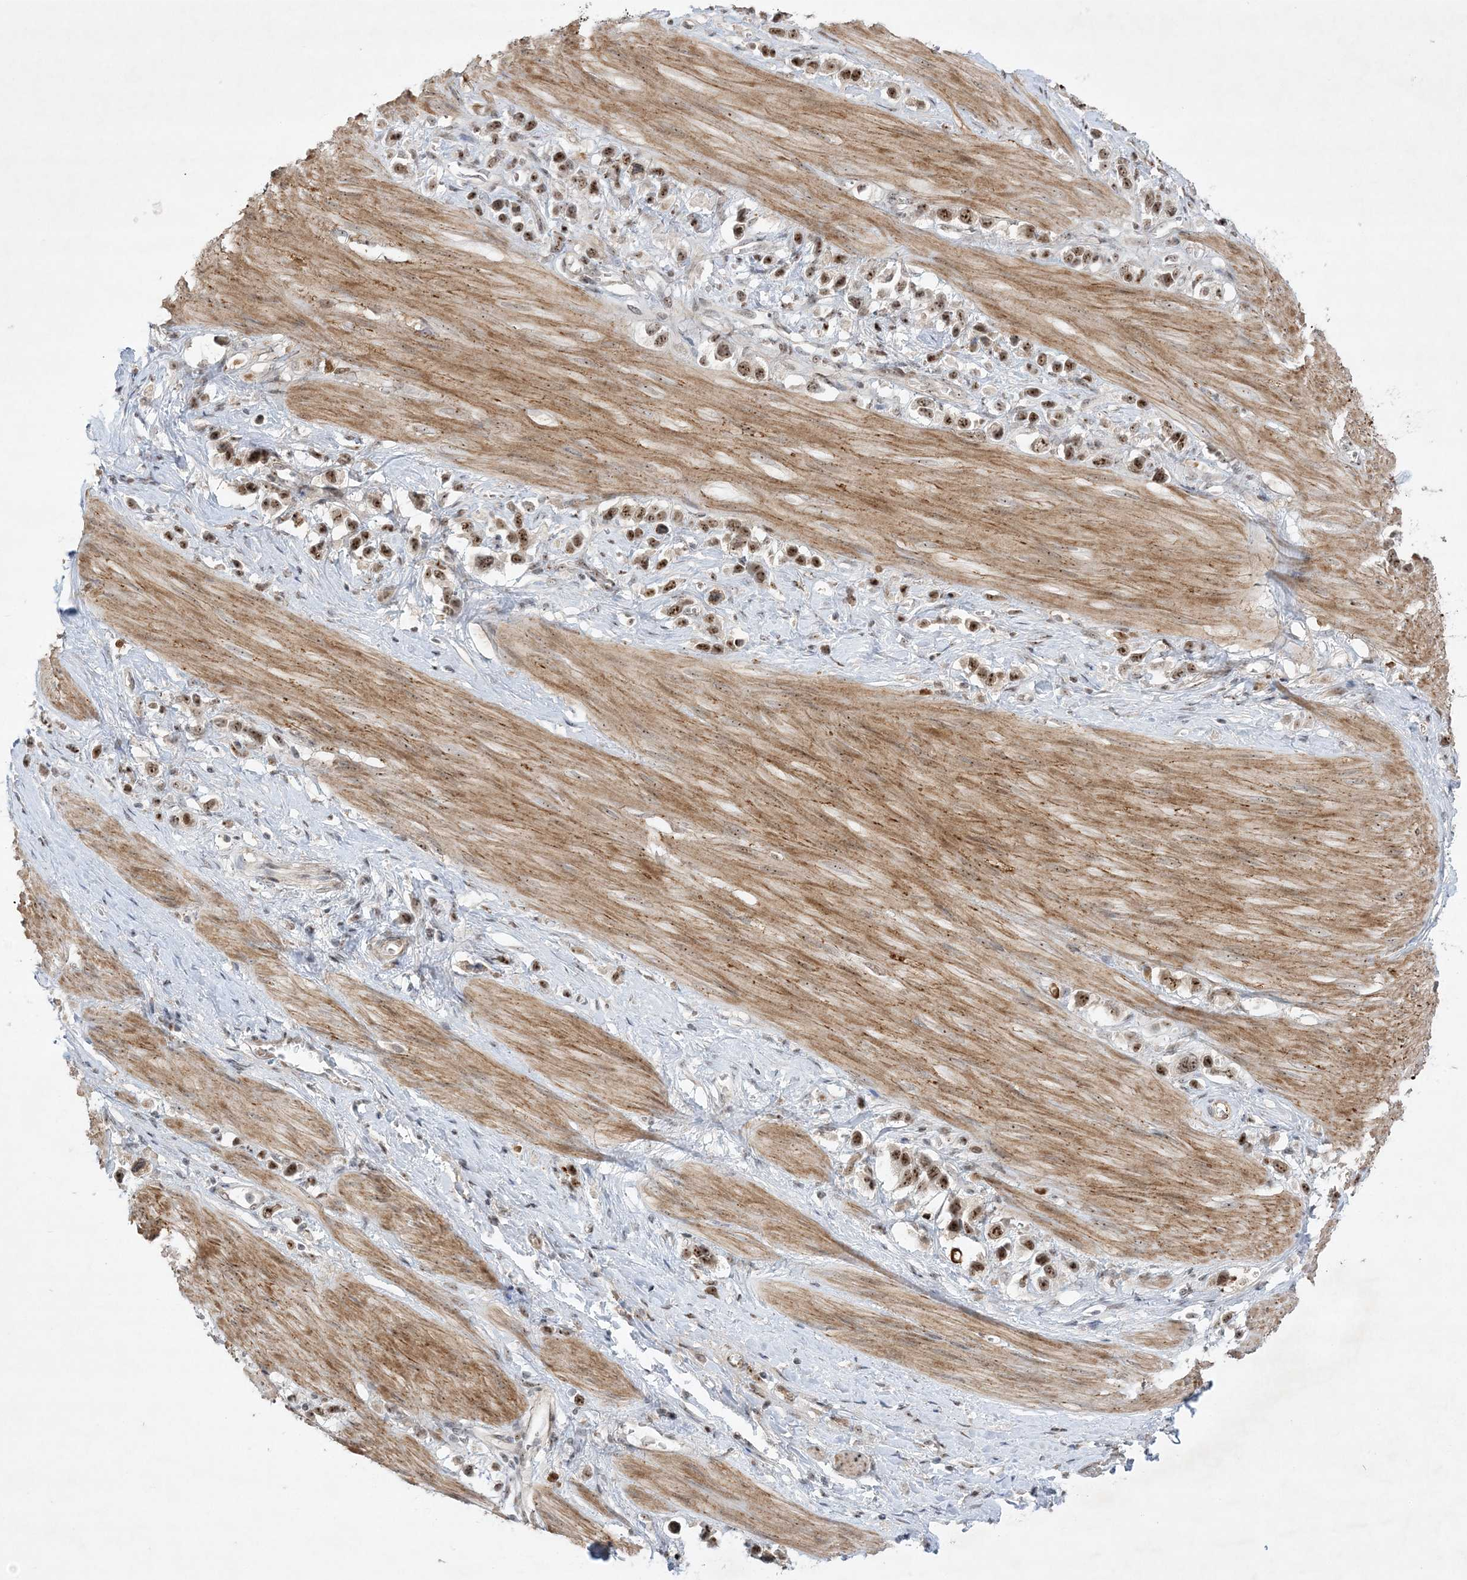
{"staining": {"intensity": "moderate", "quantity": ">75%", "location": "nuclear"}, "tissue": "stomach cancer", "cell_type": "Tumor cells", "image_type": "cancer", "snomed": [{"axis": "morphology", "description": "Adenocarcinoma, NOS"}, {"axis": "topography", "description": "Stomach"}], "caption": "Tumor cells exhibit medium levels of moderate nuclear expression in approximately >75% of cells in stomach adenocarcinoma. (DAB (3,3'-diaminobenzidine) IHC with brightfield microscopy, high magnification).", "gene": "NPM3", "patient": {"sex": "female", "age": 65}}